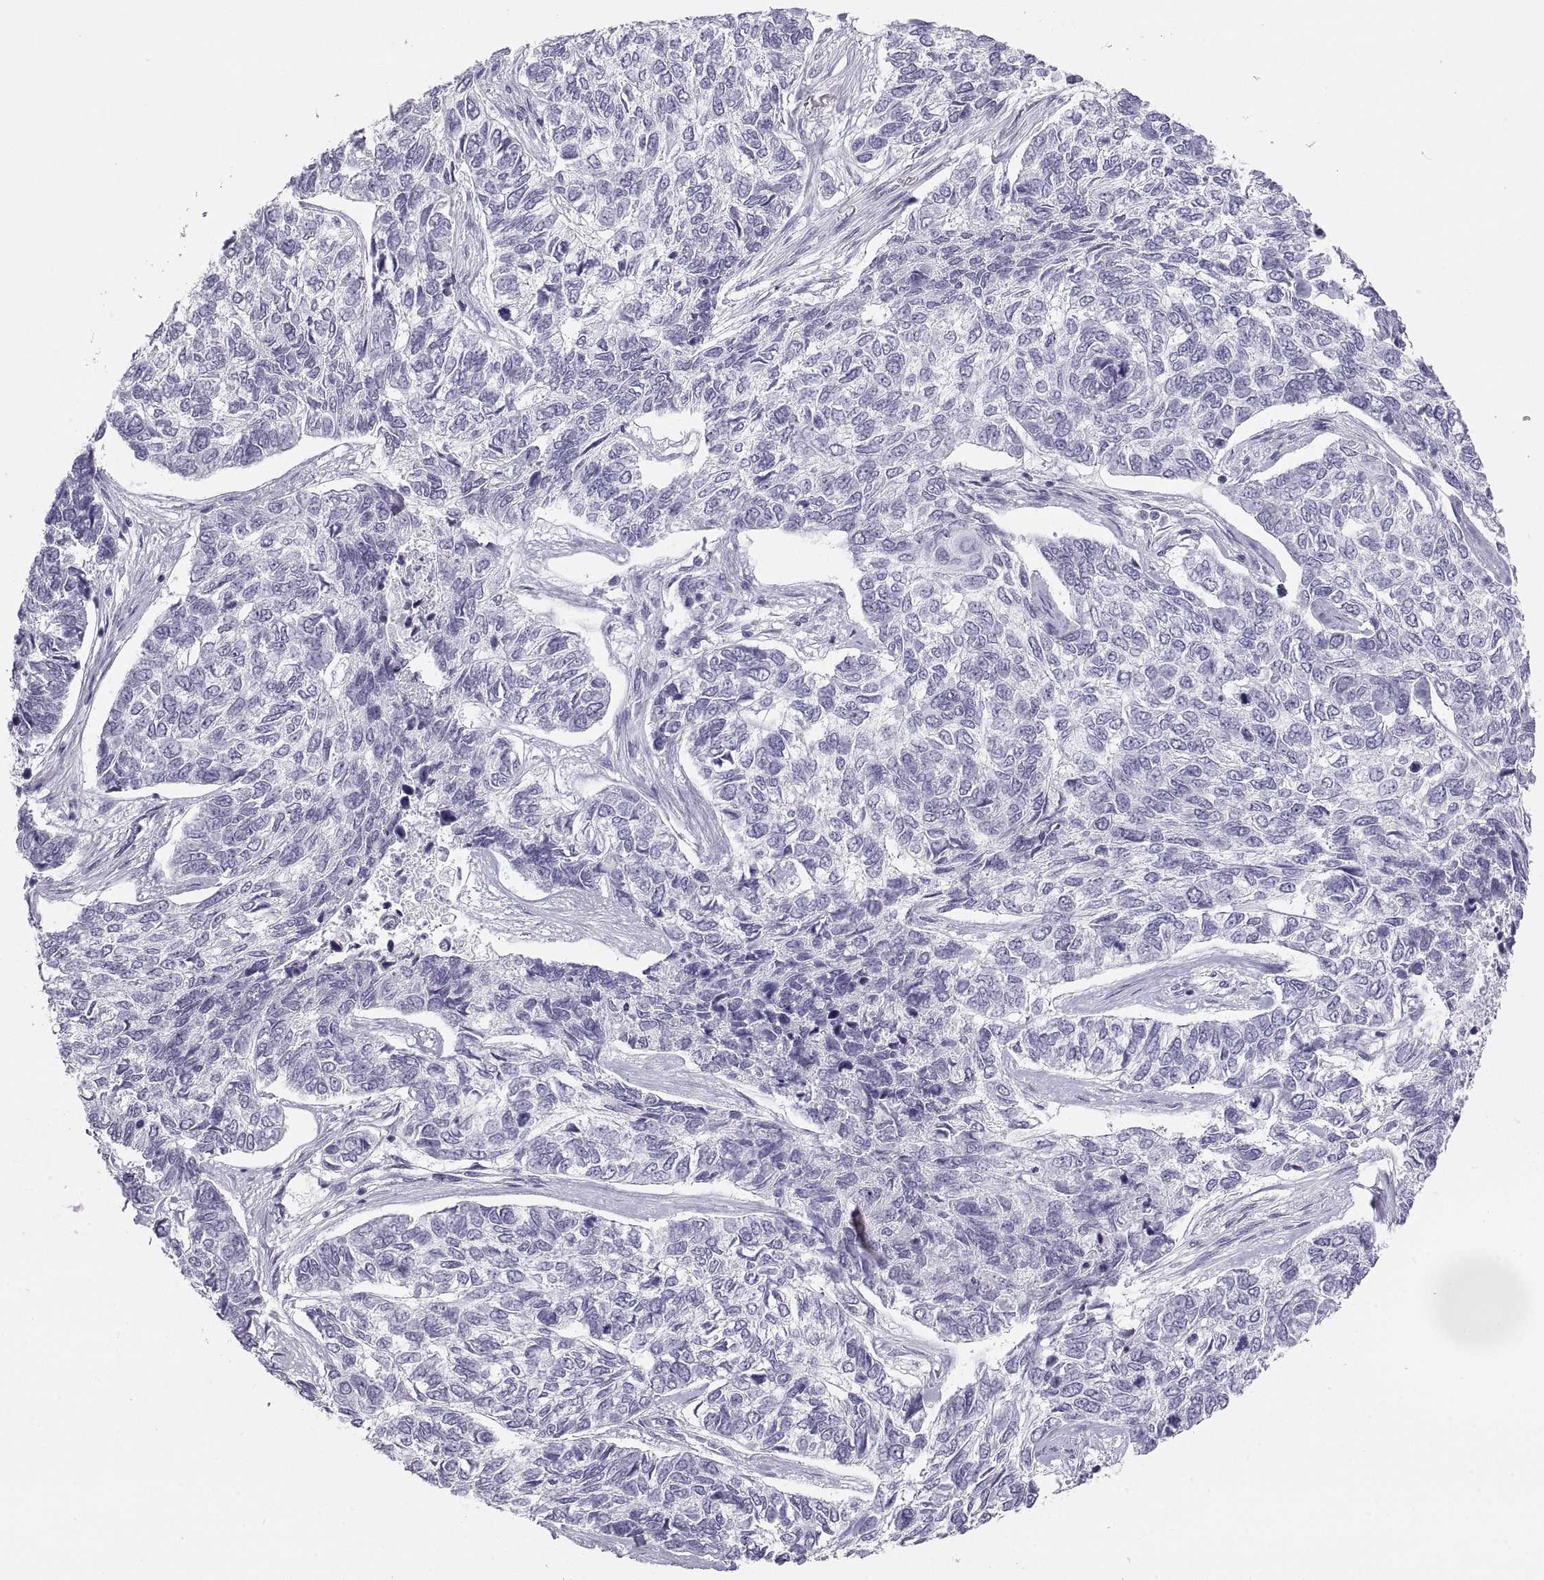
{"staining": {"intensity": "negative", "quantity": "none", "location": "none"}, "tissue": "skin cancer", "cell_type": "Tumor cells", "image_type": "cancer", "snomed": [{"axis": "morphology", "description": "Basal cell carcinoma"}, {"axis": "topography", "description": "Skin"}], "caption": "Protein analysis of skin cancer (basal cell carcinoma) reveals no significant positivity in tumor cells.", "gene": "SEMG1", "patient": {"sex": "female", "age": 65}}